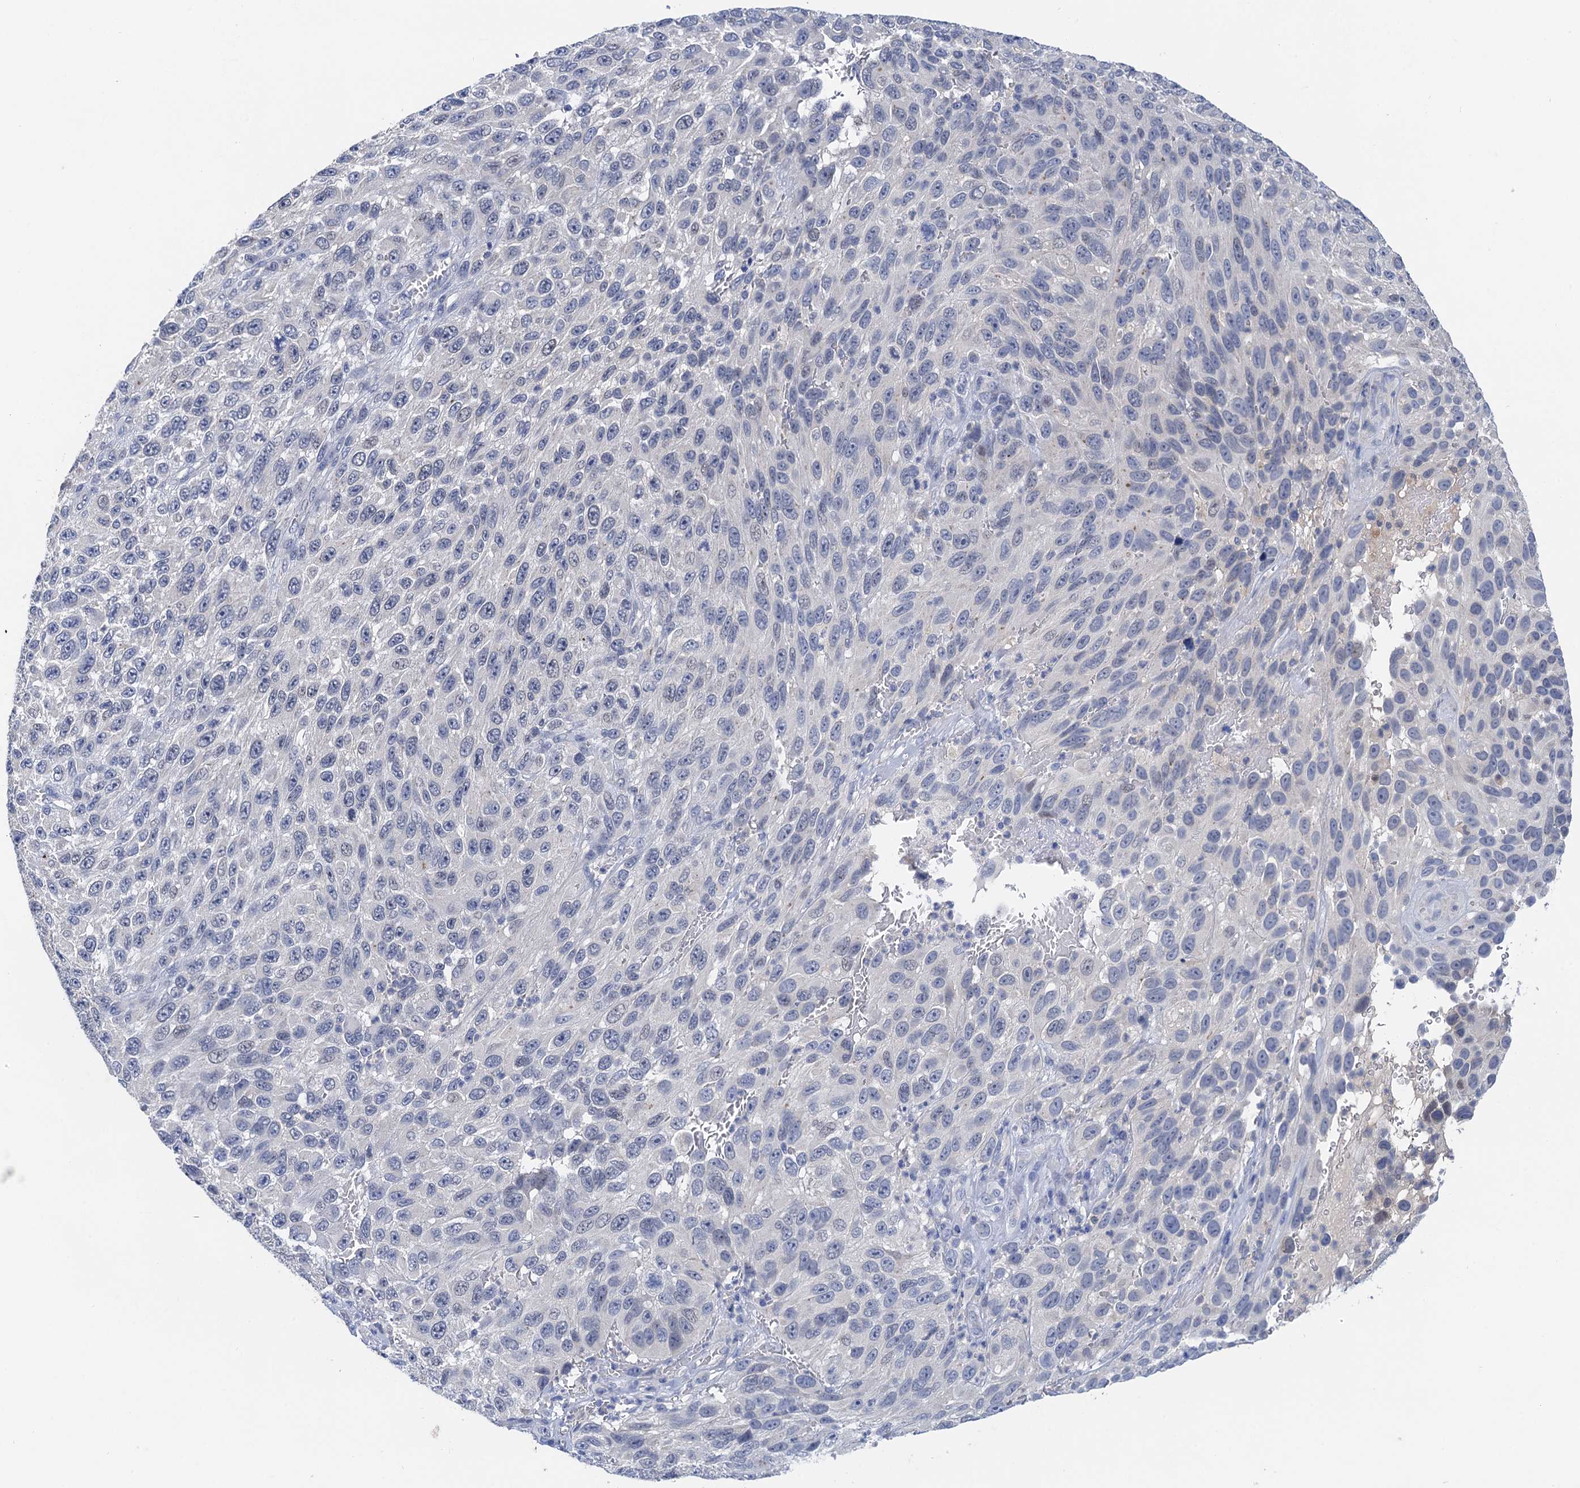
{"staining": {"intensity": "negative", "quantity": "none", "location": "none"}, "tissue": "melanoma", "cell_type": "Tumor cells", "image_type": "cancer", "snomed": [{"axis": "morphology", "description": "Normal tissue, NOS"}, {"axis": "morphology", "description": "Malignant melanoma, NOS"}, {"axis": "topography", "description": "Skin"}], "caption": "Protein analysis of melanoma shows no significant staining in tumor cells.", "gene": "TMEM39B", "patient": {"sex": "female", "age": 96}}